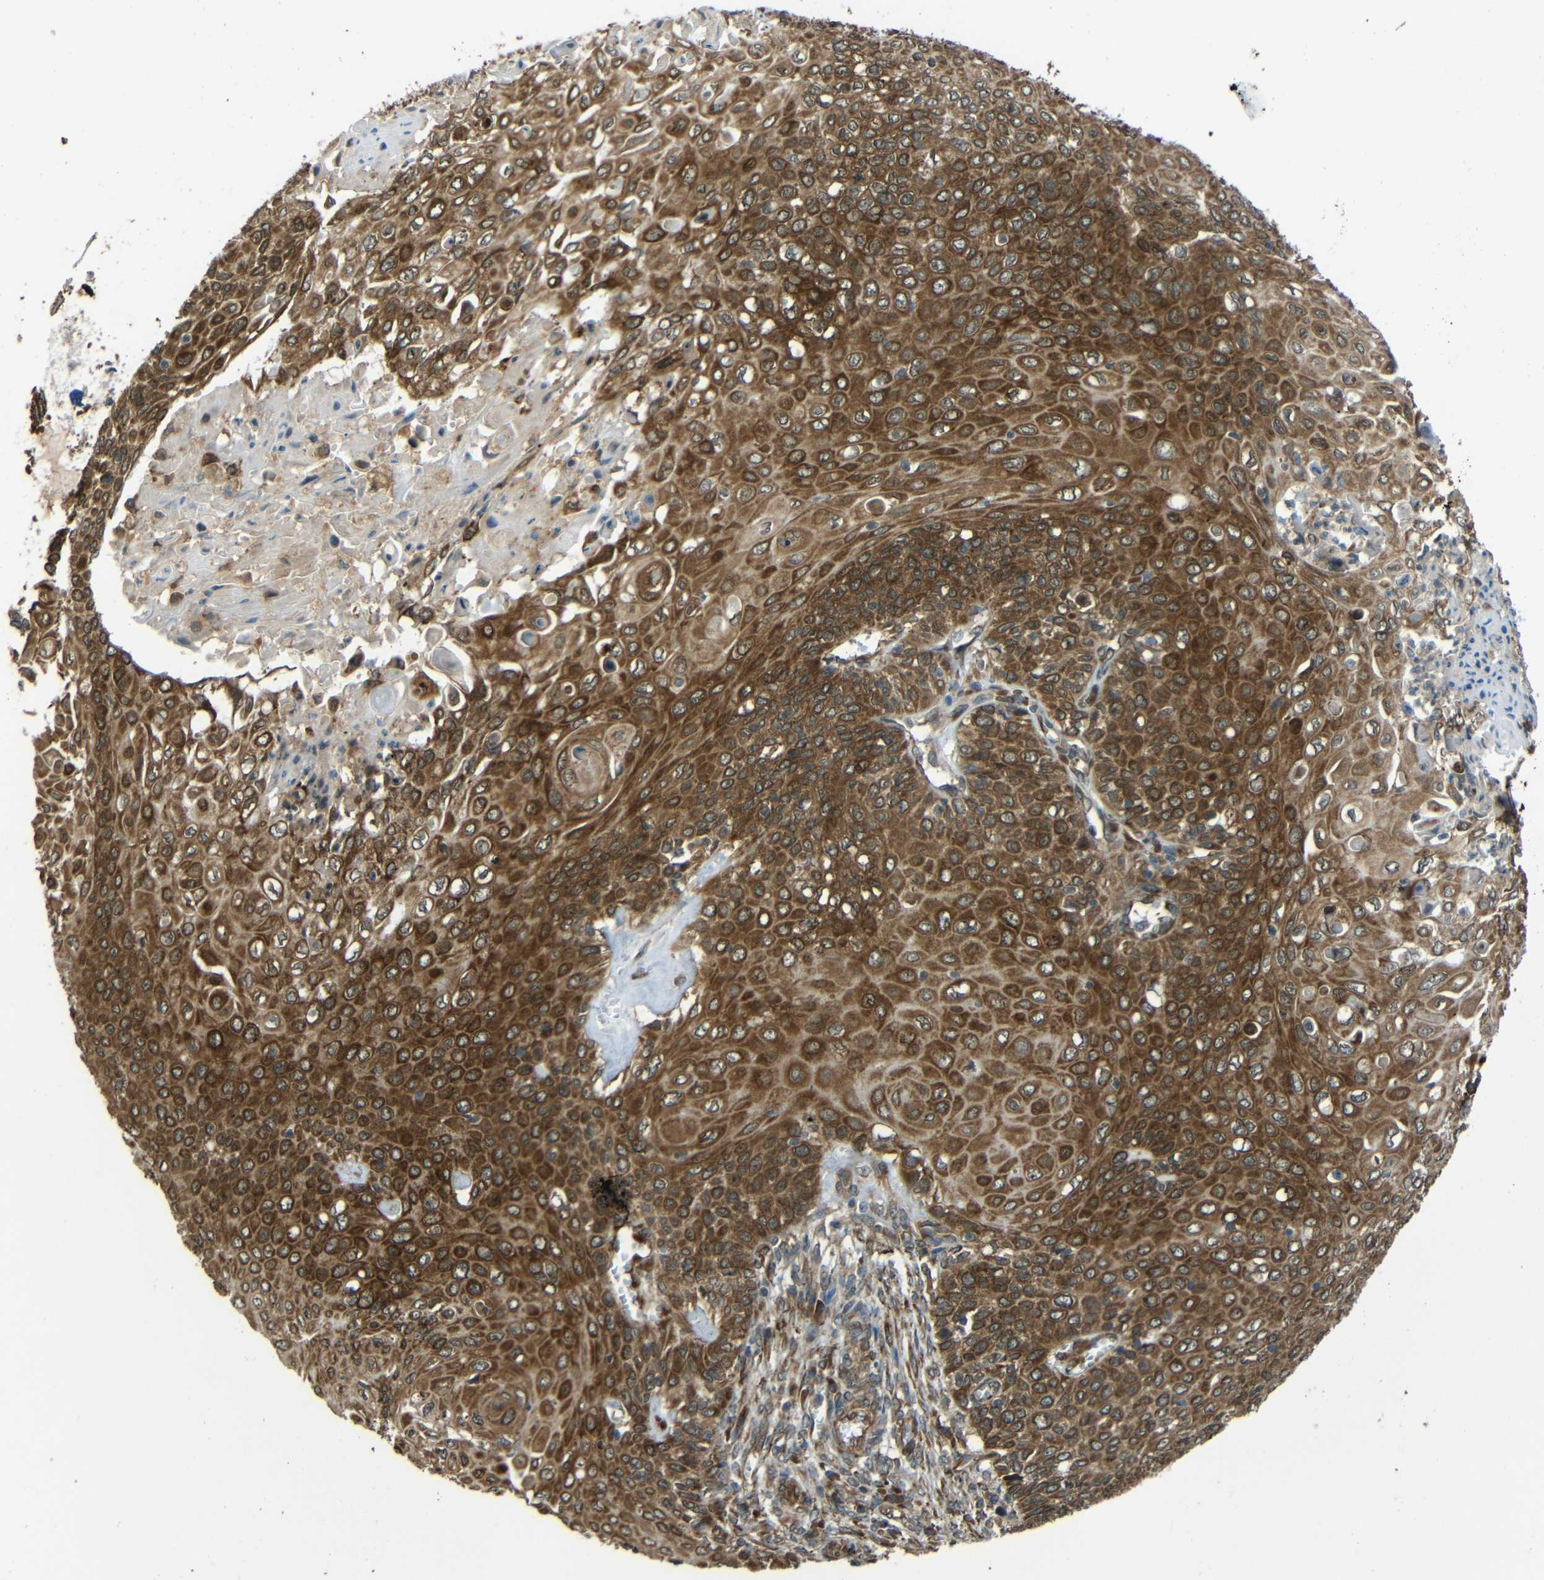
{"staining": {"intensity": "strong", "quantity": "25%-75%", "location": "cytoplasmic/membranous"}, "tissue": "cervical cancer", "cell_type": "Tumor cells", "image_type": "cancer", "snomed": [{"axis": "morphology", "description": "Squamous cell carcinoma, NOS"}, {"axis": "topography", "description": "Cervix"}], "caption": "A high-resolution image shows immunohistochemistry staining of cervical cancer (squamous cell carcinoma), which reveals strong cytoplasmic/membranous expression in approximately 25%-75% of tumor cells.", "gene": "VAPB", "patient": {"sex": "female", "age": 39}}